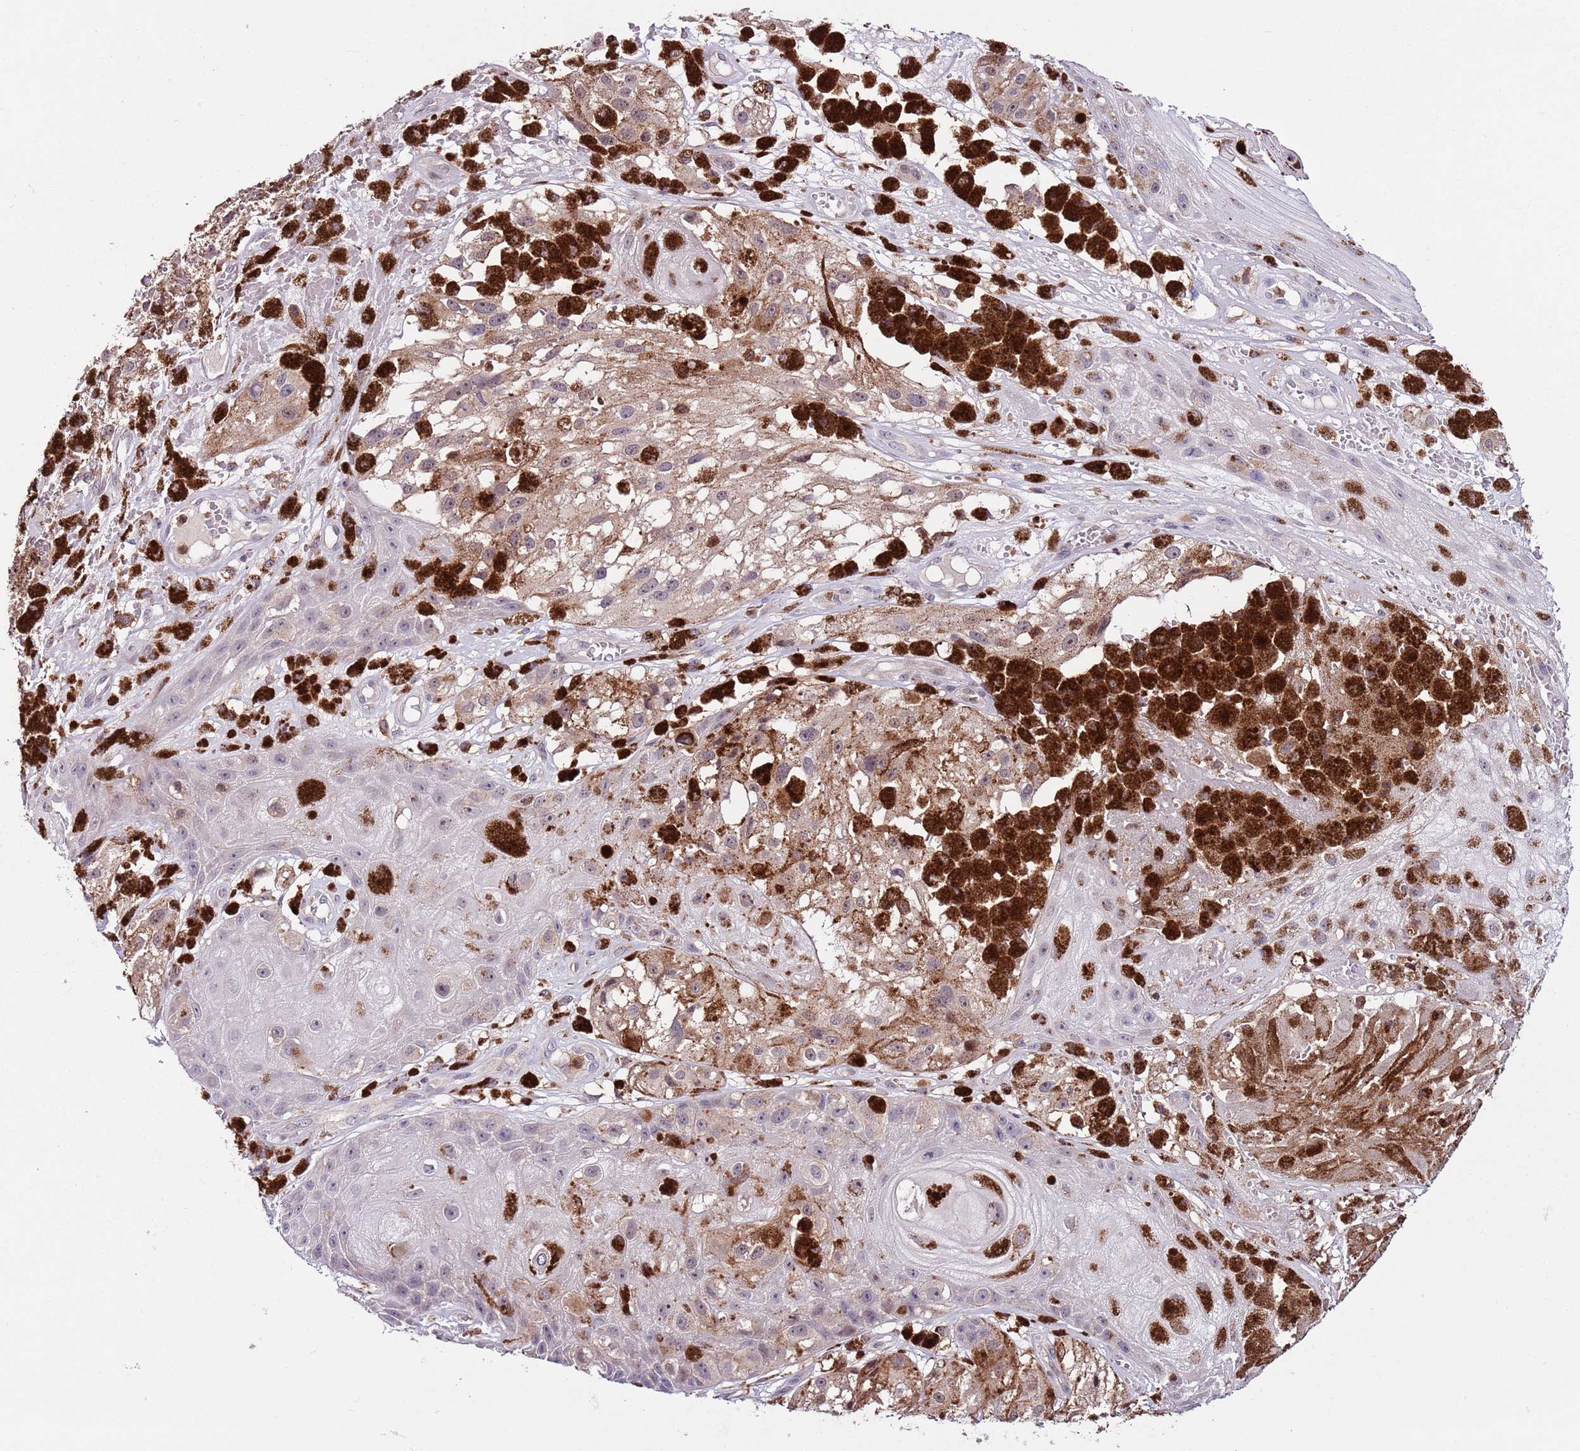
{"staining": {"intensity": "weak", "quantity": ">75%", "location": "cytoplasmic/membranous"}, "tissue": "melanoma", "cell_type": "Tumor cells", "image_type": "cancer", "snomed": [{"axis": "morphology", "description": "Malignant melanoma, NOS"}, {"axis": "topography", "description": "Skin"}], "caption": "Immunohistochemistry (IHC) of melanoma demonstrates low levels of weak cytoplasmic/membranous positivity in about >75% of tumor cells.", "gene": "ZSWIM1", "patient": {"sex": "male", "age": 88}}